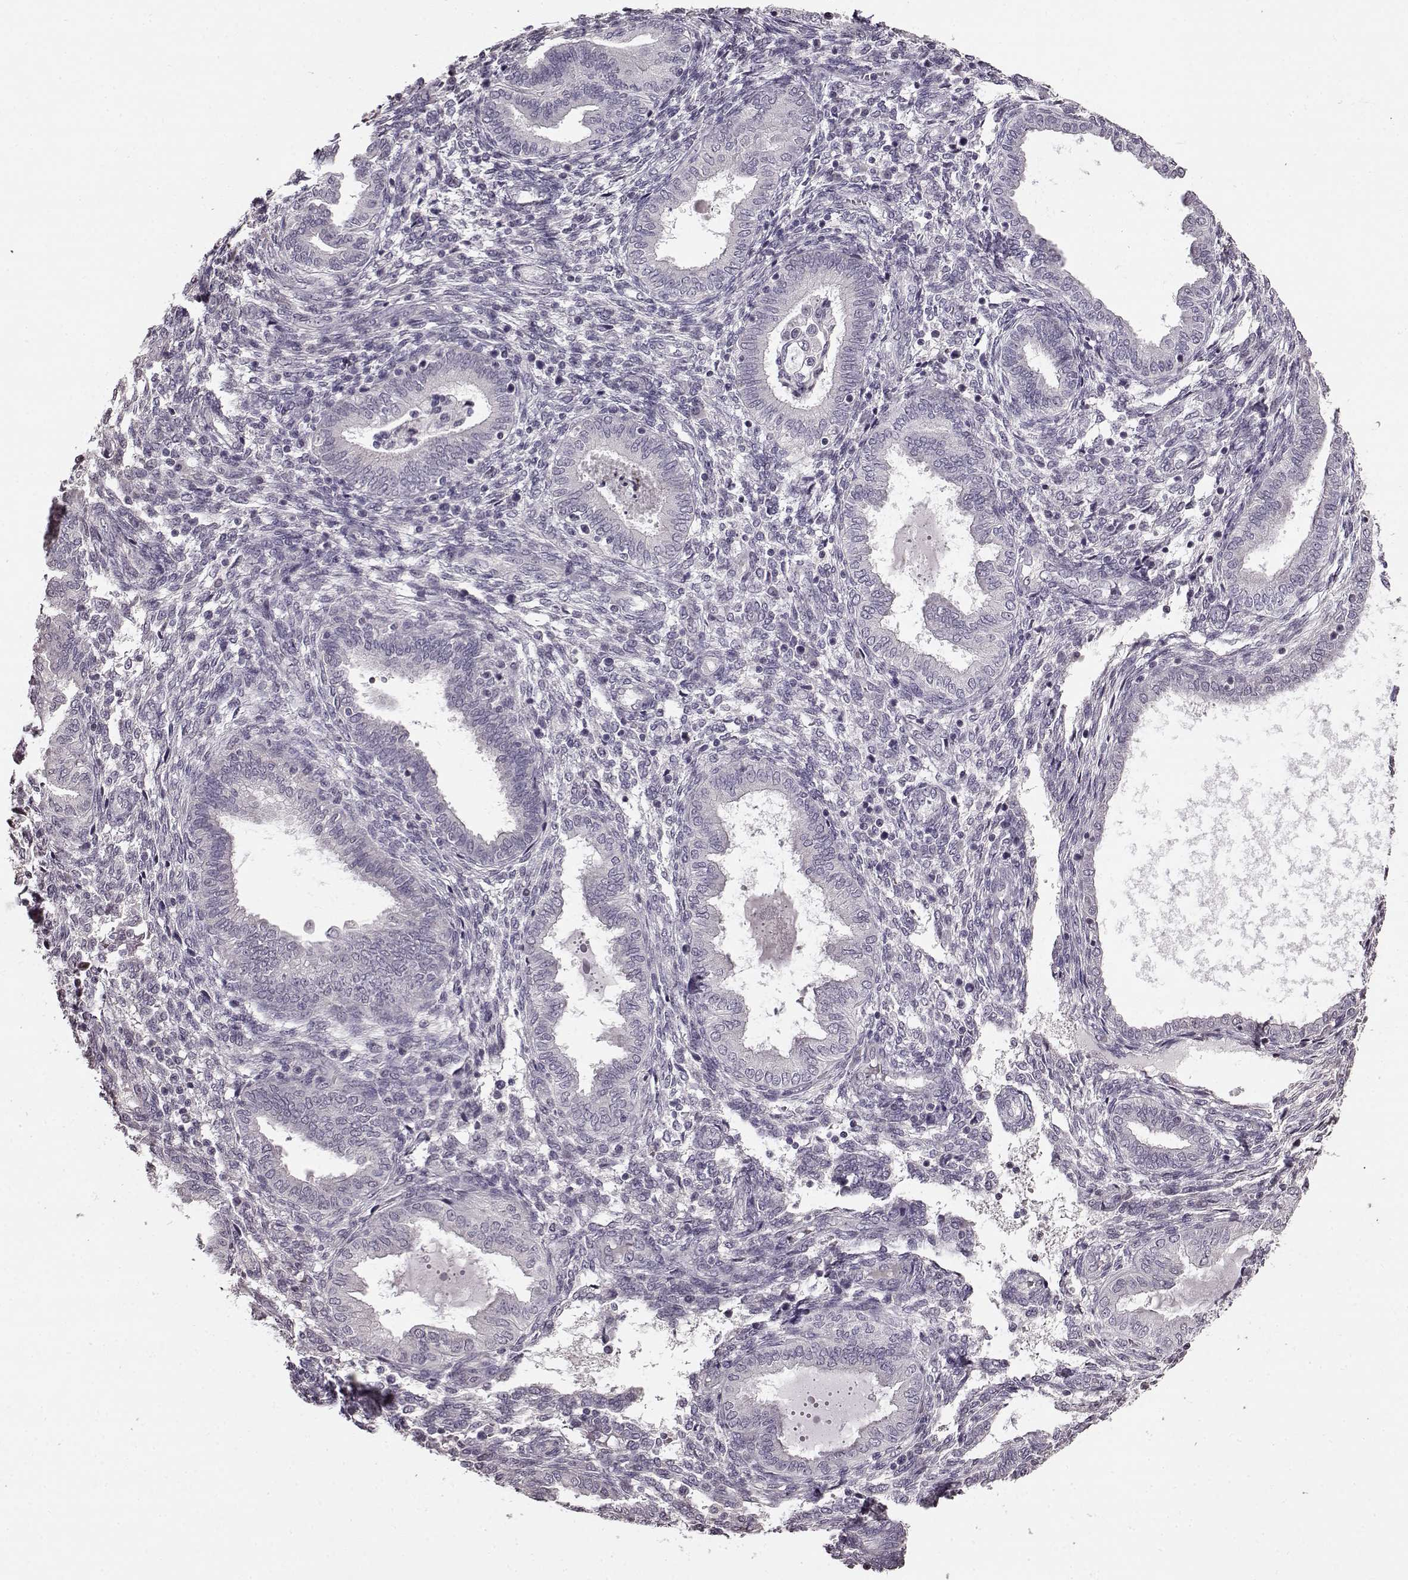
{"staining": {"intensity": "negative", "quantity": "none", "location": "none"}, "tissue": "endometrium", "cell_type": "Cells in endometrial stroma", "image_type": "normal", "snomed": [{"axis": "morphology", "description": "Normal tissue, NOS"}, {"axis": "topography", "description": "Endometrium"}], "caption": "Immunohistochemistry (IHC) photomicrograph of normal endometrium: endometrium stained with DAB (3,3'-diaminobenzidine) demonstrates no significant protein staining in cells in endometrial stroma.", "gene": "FSHB", "patient": {"sex": "female", "age": 42}}